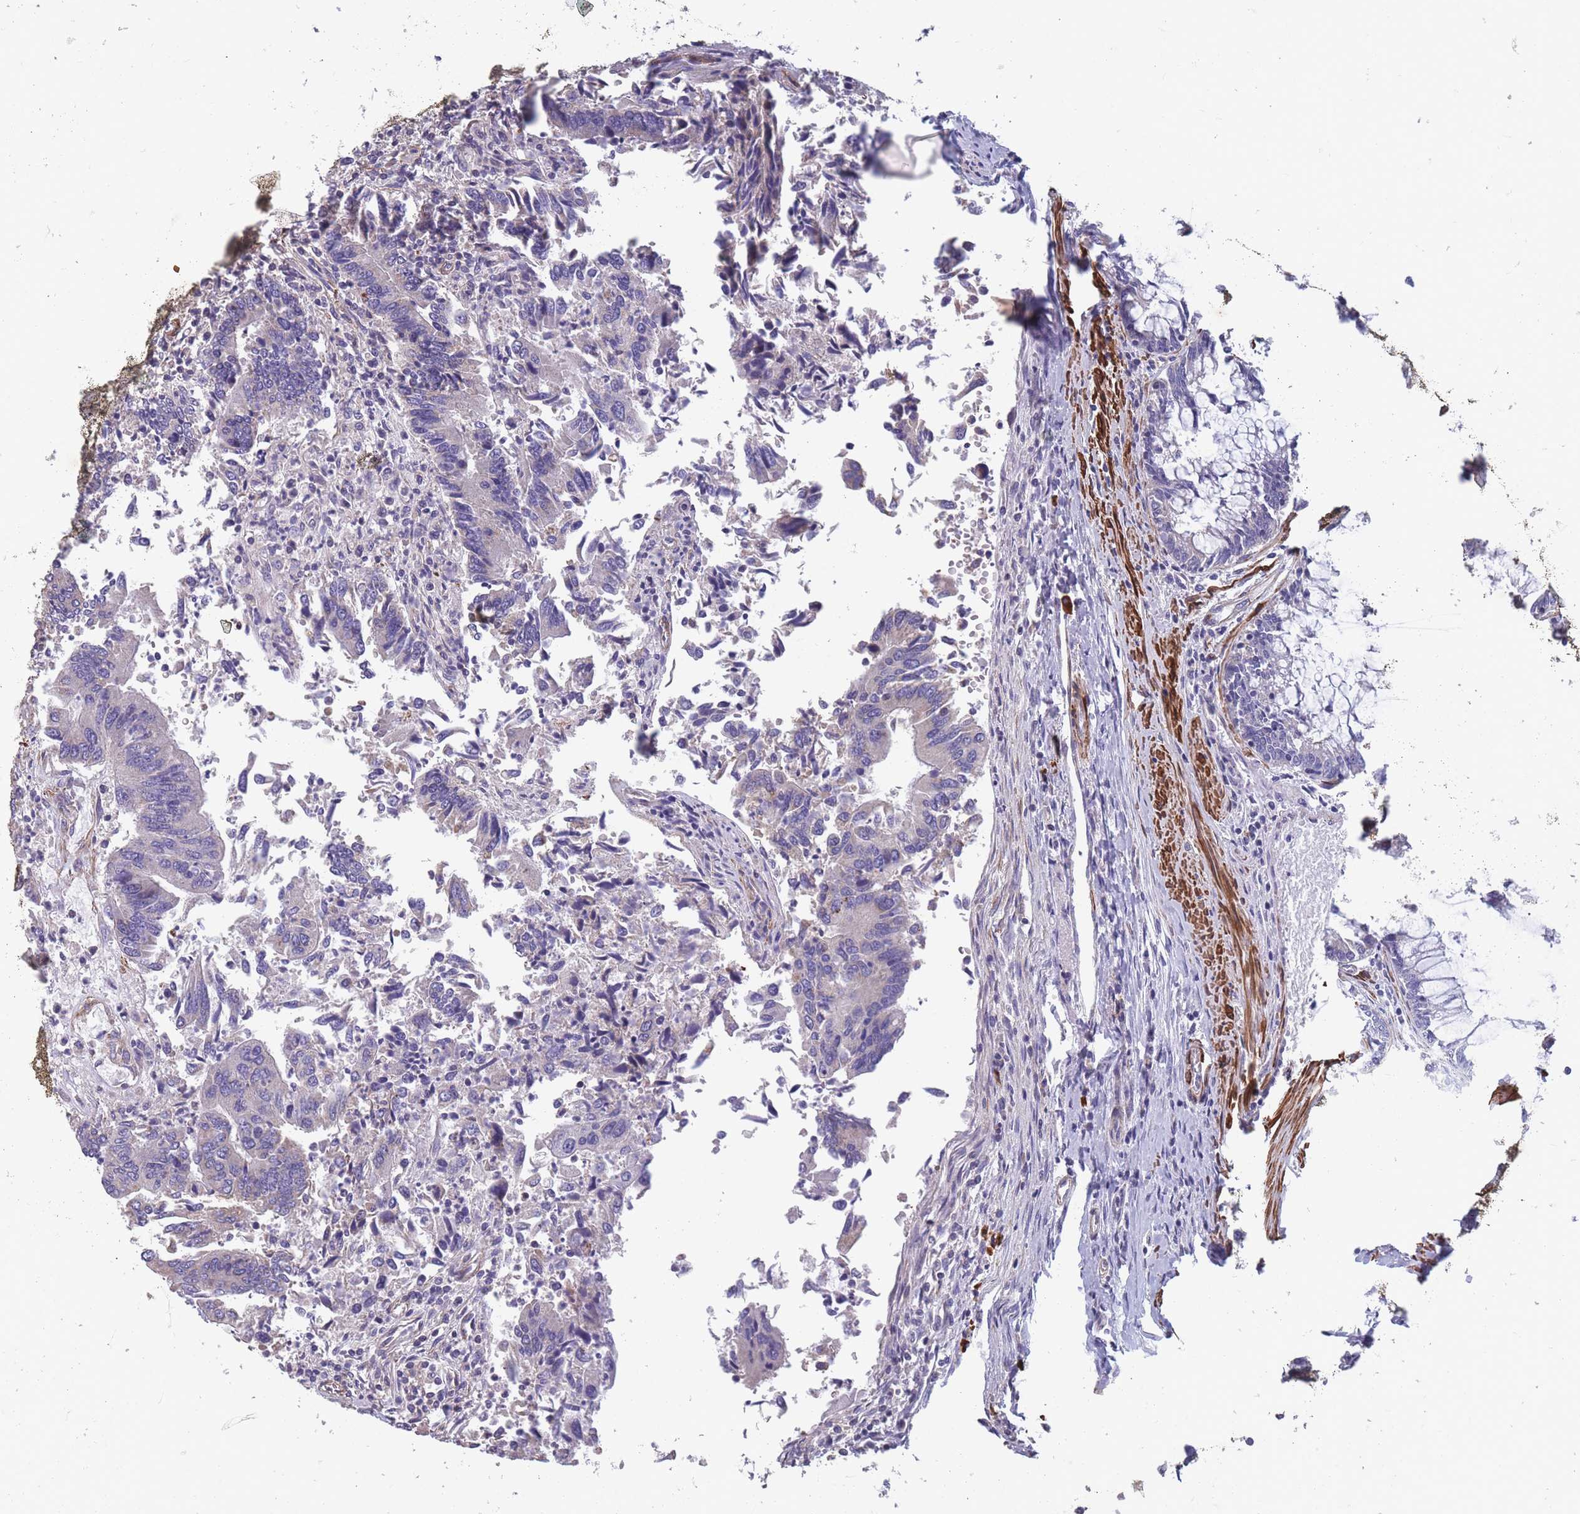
{"staining": {"intensity": "negative", "quantity": "none", "location": "none"}, "tissue": "colorectal cancer", "cell_type": "Tumor cells", "image_type": "cancer", "snomed": [{"axis": "morphology", "description": "Adenocarcinoma, NOS"}, {"axis": "topography", "description": "Colon"}], "caption": "This photomicrograph is of colorectal adenocarcinoma stained with immunohistochemistry to label a protein in brown with the nuclei are counter-stained blue. There is no positivity in tumor cells.", "gene": "TOMM40L", "patient": {"sex": "female", "age": 67}}